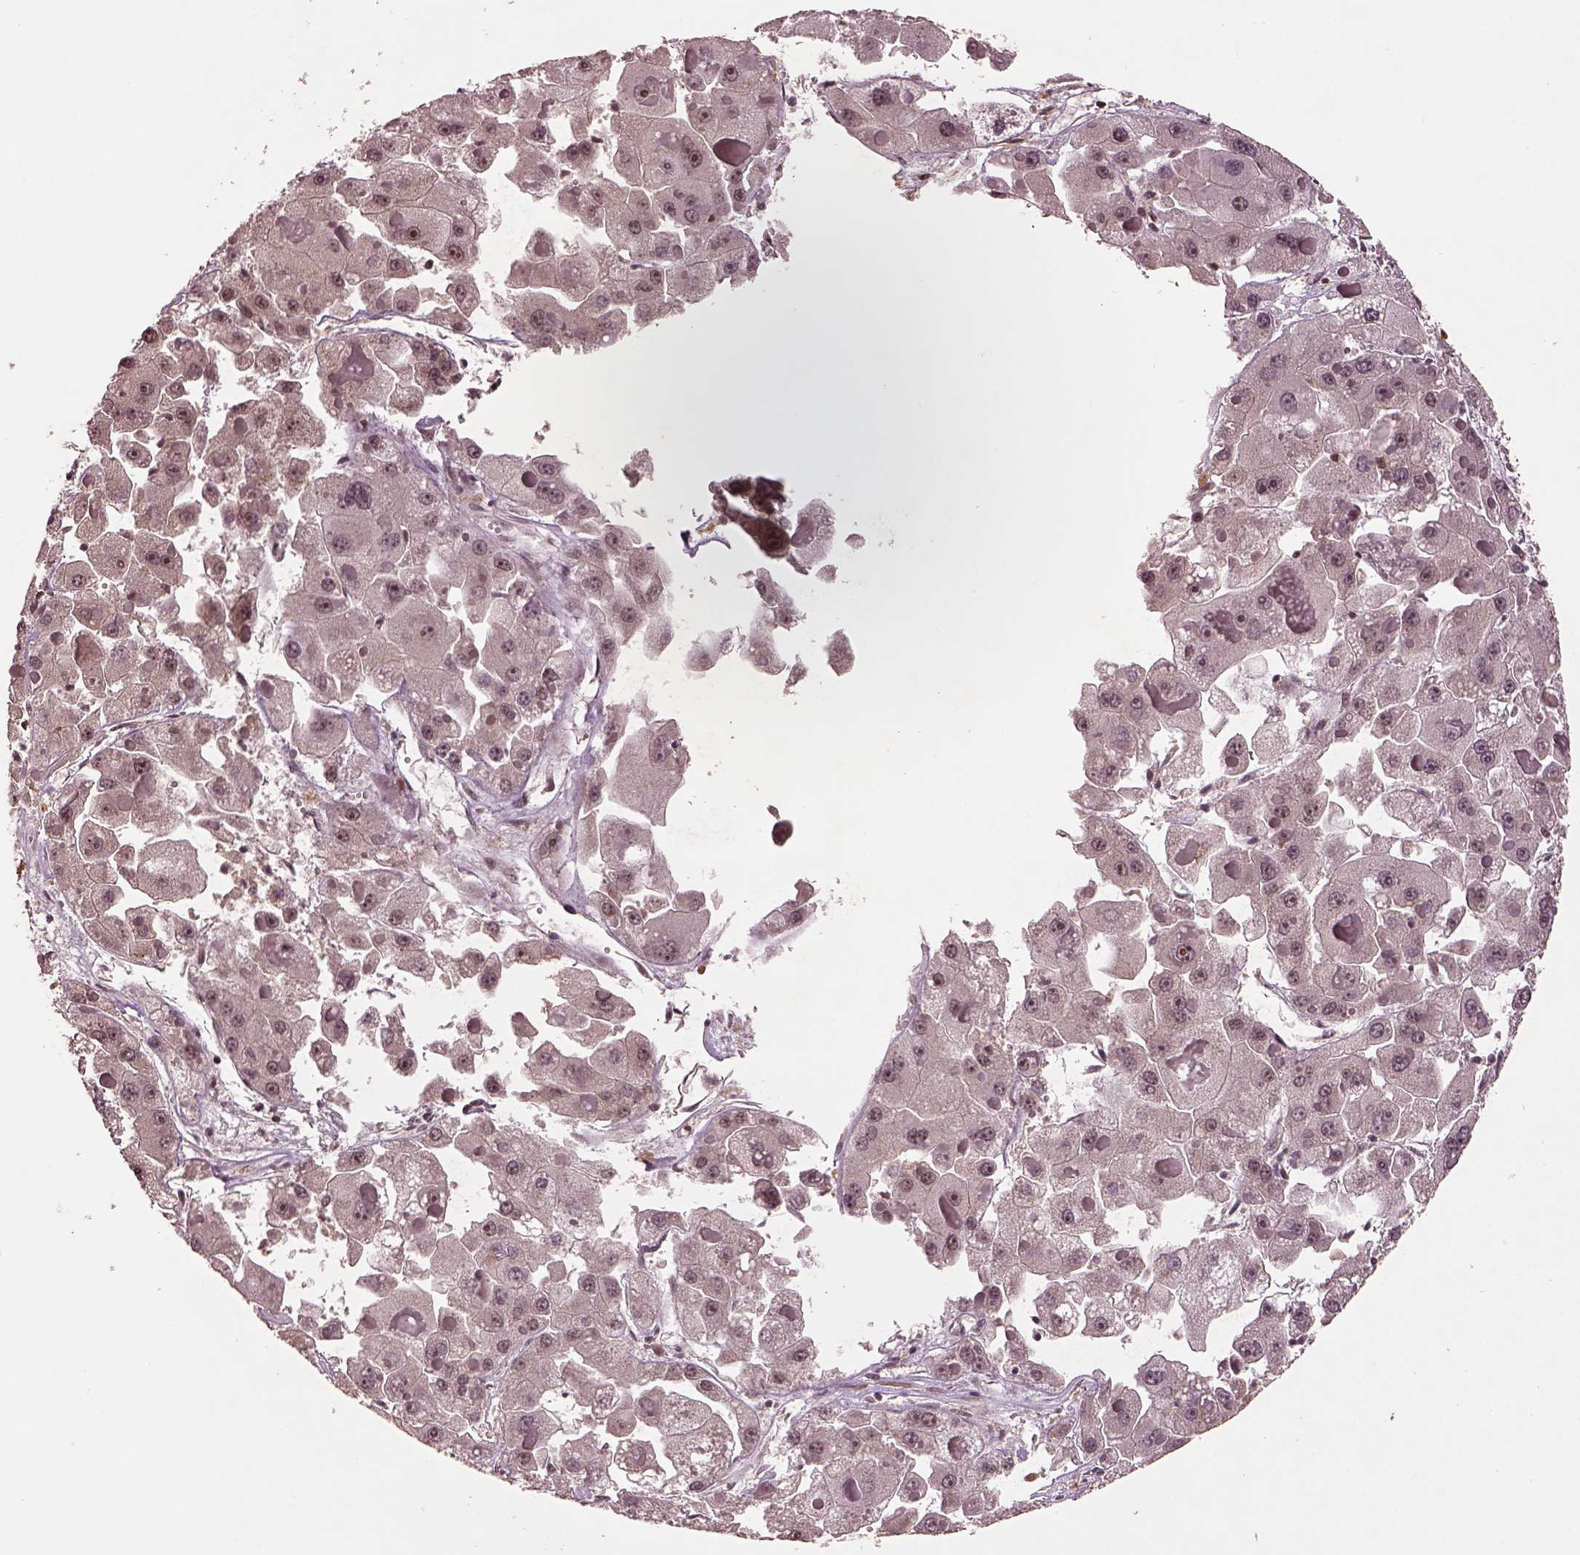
{"staining": {"intensity": "weak", "quantity": "<25%", "location": "nuclear"}, "tissue": "liver cancer", "cell_type": "Tumor cells", "image_type": "cancer", "snomed": [{"axis": "morphology", "description": "Carcinoma, Hepatocellular, NOS"}, {"axis": "topography", "description": "Liver"}], "caption": "There is no significant expression in tumor cells of hepatocellular carcinoma (liver).", "gene": "BRD9", "patient": {"sex": "female", "age": 73}}